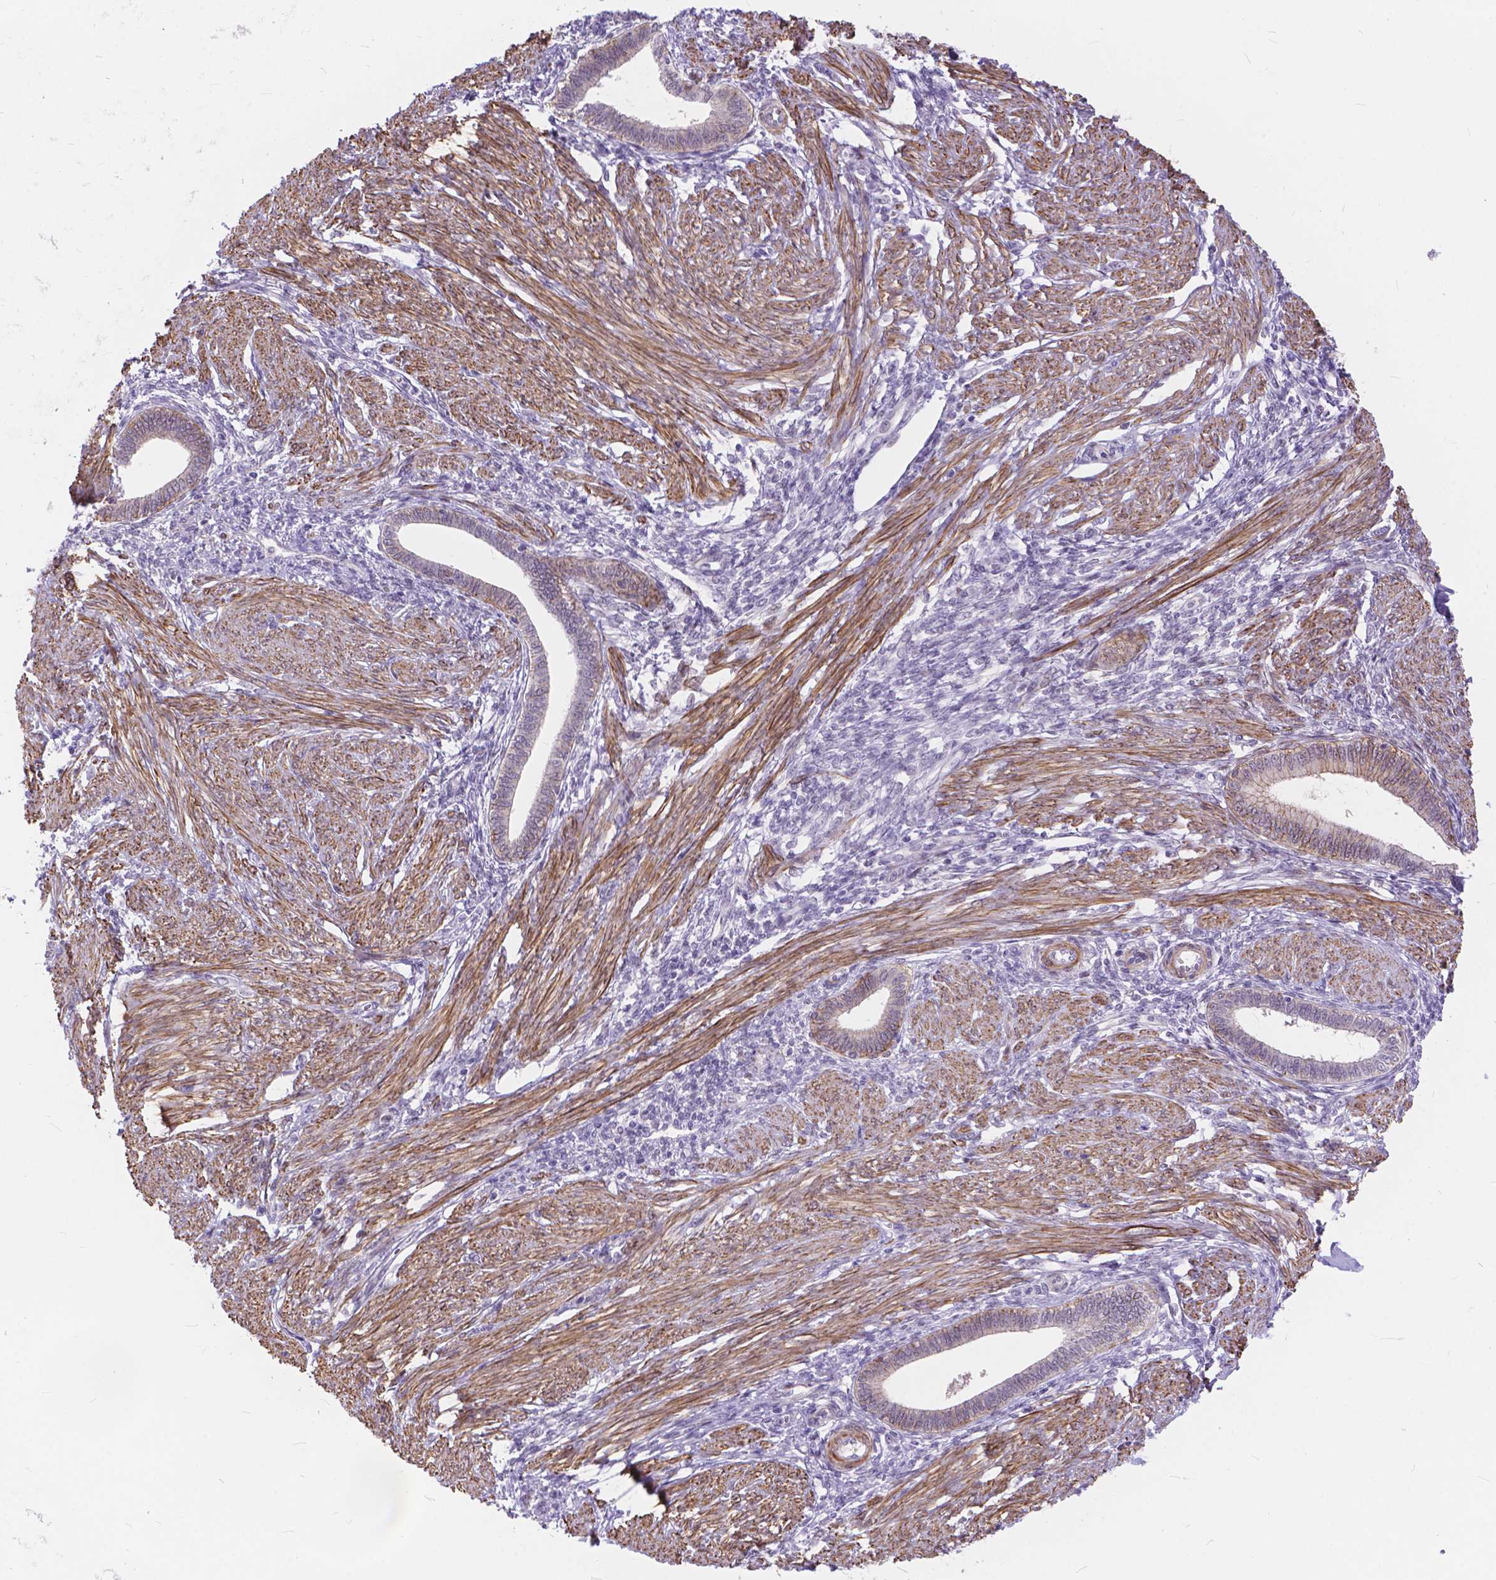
{"staining": {"intensity": "negative", "quantity": "none", "location": "none"}, "tissue": "endometrium", "cell_type": "Cells in endometrial stroma", "image_type": "normal", "snomed": [{"axis": "morphology", "description": "Normal tissue, NOS"}, {"axis": "topography", "description": "Endometrium"}], "caption": "The IHC histopathology image has no significant staining in cells in endometrial stroma of endometrium. (Stains: DAB (3,3'-diaminobenzidine) immunohistochemistry (IHC) with hematoxylin counter stain, Microscopy: brightfield microscopy at high magnification).", "gene": "MAN2C1", "patient": {"sex": "female", "age": 42}}